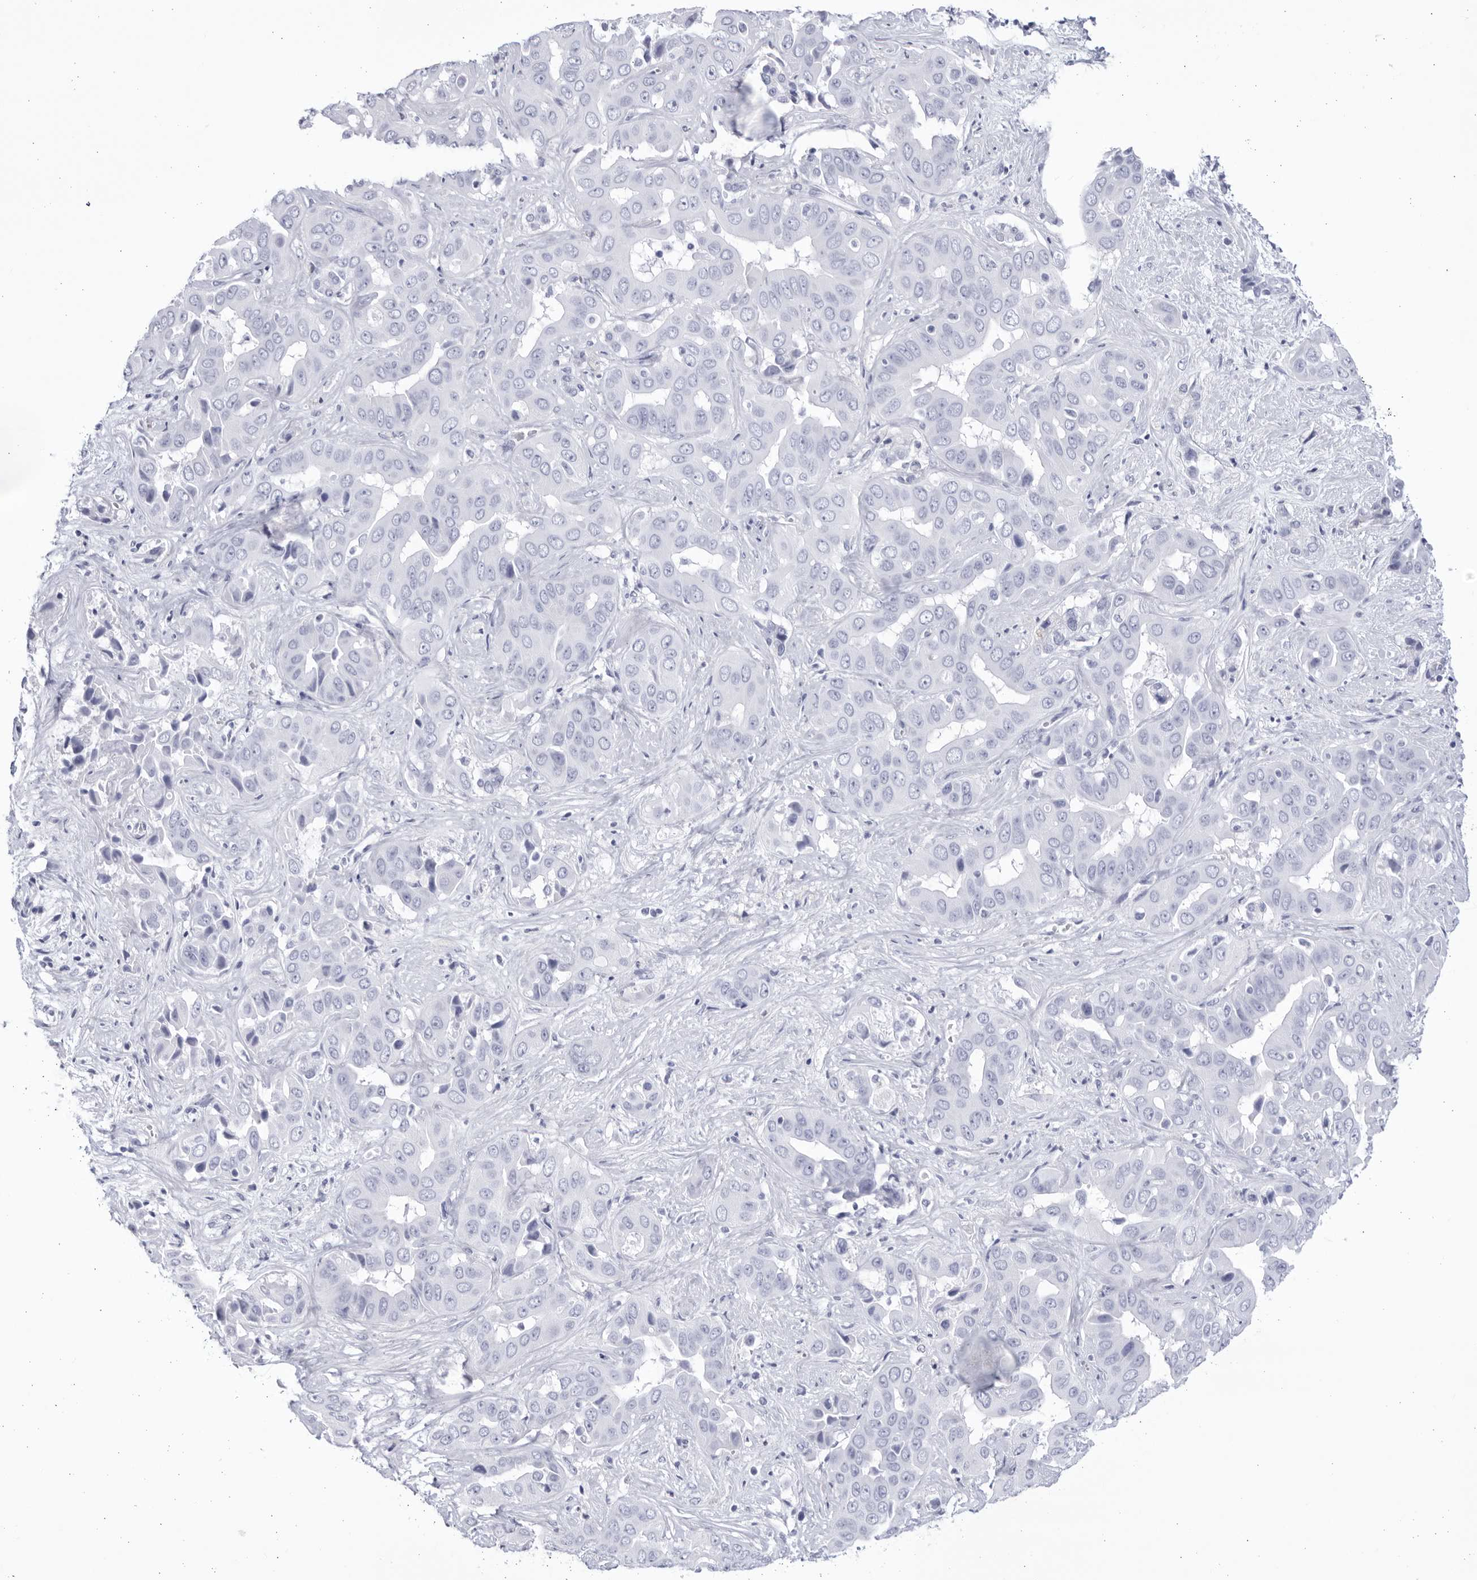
{"staining": {"intensity": "negative", "quantity": "none", "location": "none"}, "tissue": "liver cancer", "cell_type": "Tumor cells", "image_type": "cancer", "snomed": [{"axis": "morphology", "description": "Cholangiocarcinoma"}, {"axis": "topography", "description": "Liver"}], "caption": "An image of human cholangiocarcinoma (liver) is negative for staining in tumor cells. (DAB IHC visualized using brightfield microscopy, high magnification).", "gene": "CCDC181", "patient": {"sex": "female", "age": 52}}